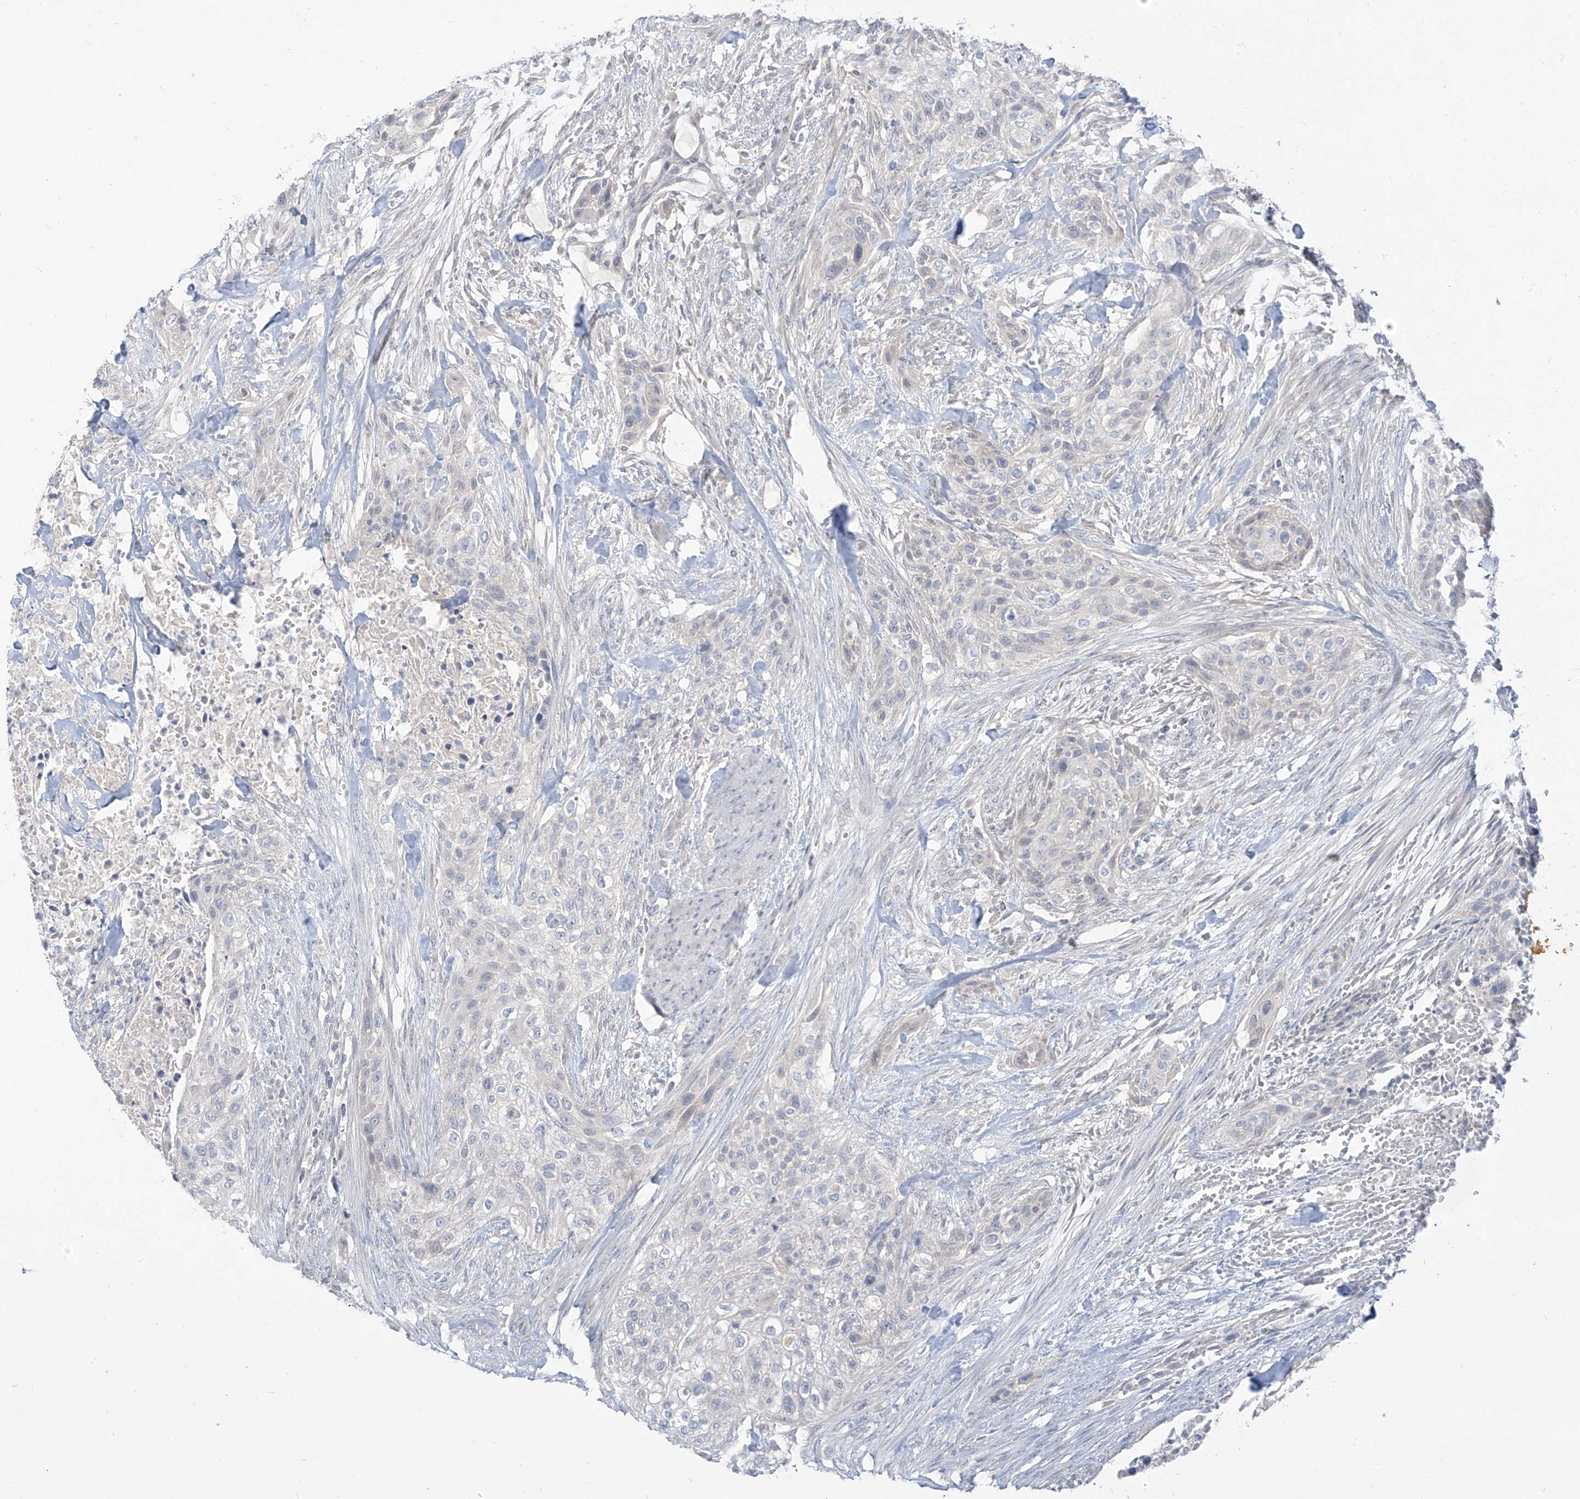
{"staining": {"intensity": "negative", "quantity": "none", "location": "none"}, "tissue": "urothelial cancer", "cell_type": "Tumor cells", "image_type": "cancer", "snomed": [{"axis": "morphology", "description": "Urothelial carcinoma, High grade"}, {"axis": "topography", "description": "Urinary bladder"}], "caption": "Tumor cells are negative for brown protein staining in urothelial cancer.", "gene": "C2orf42", "patient": {"sex": "male", "age": 35}}